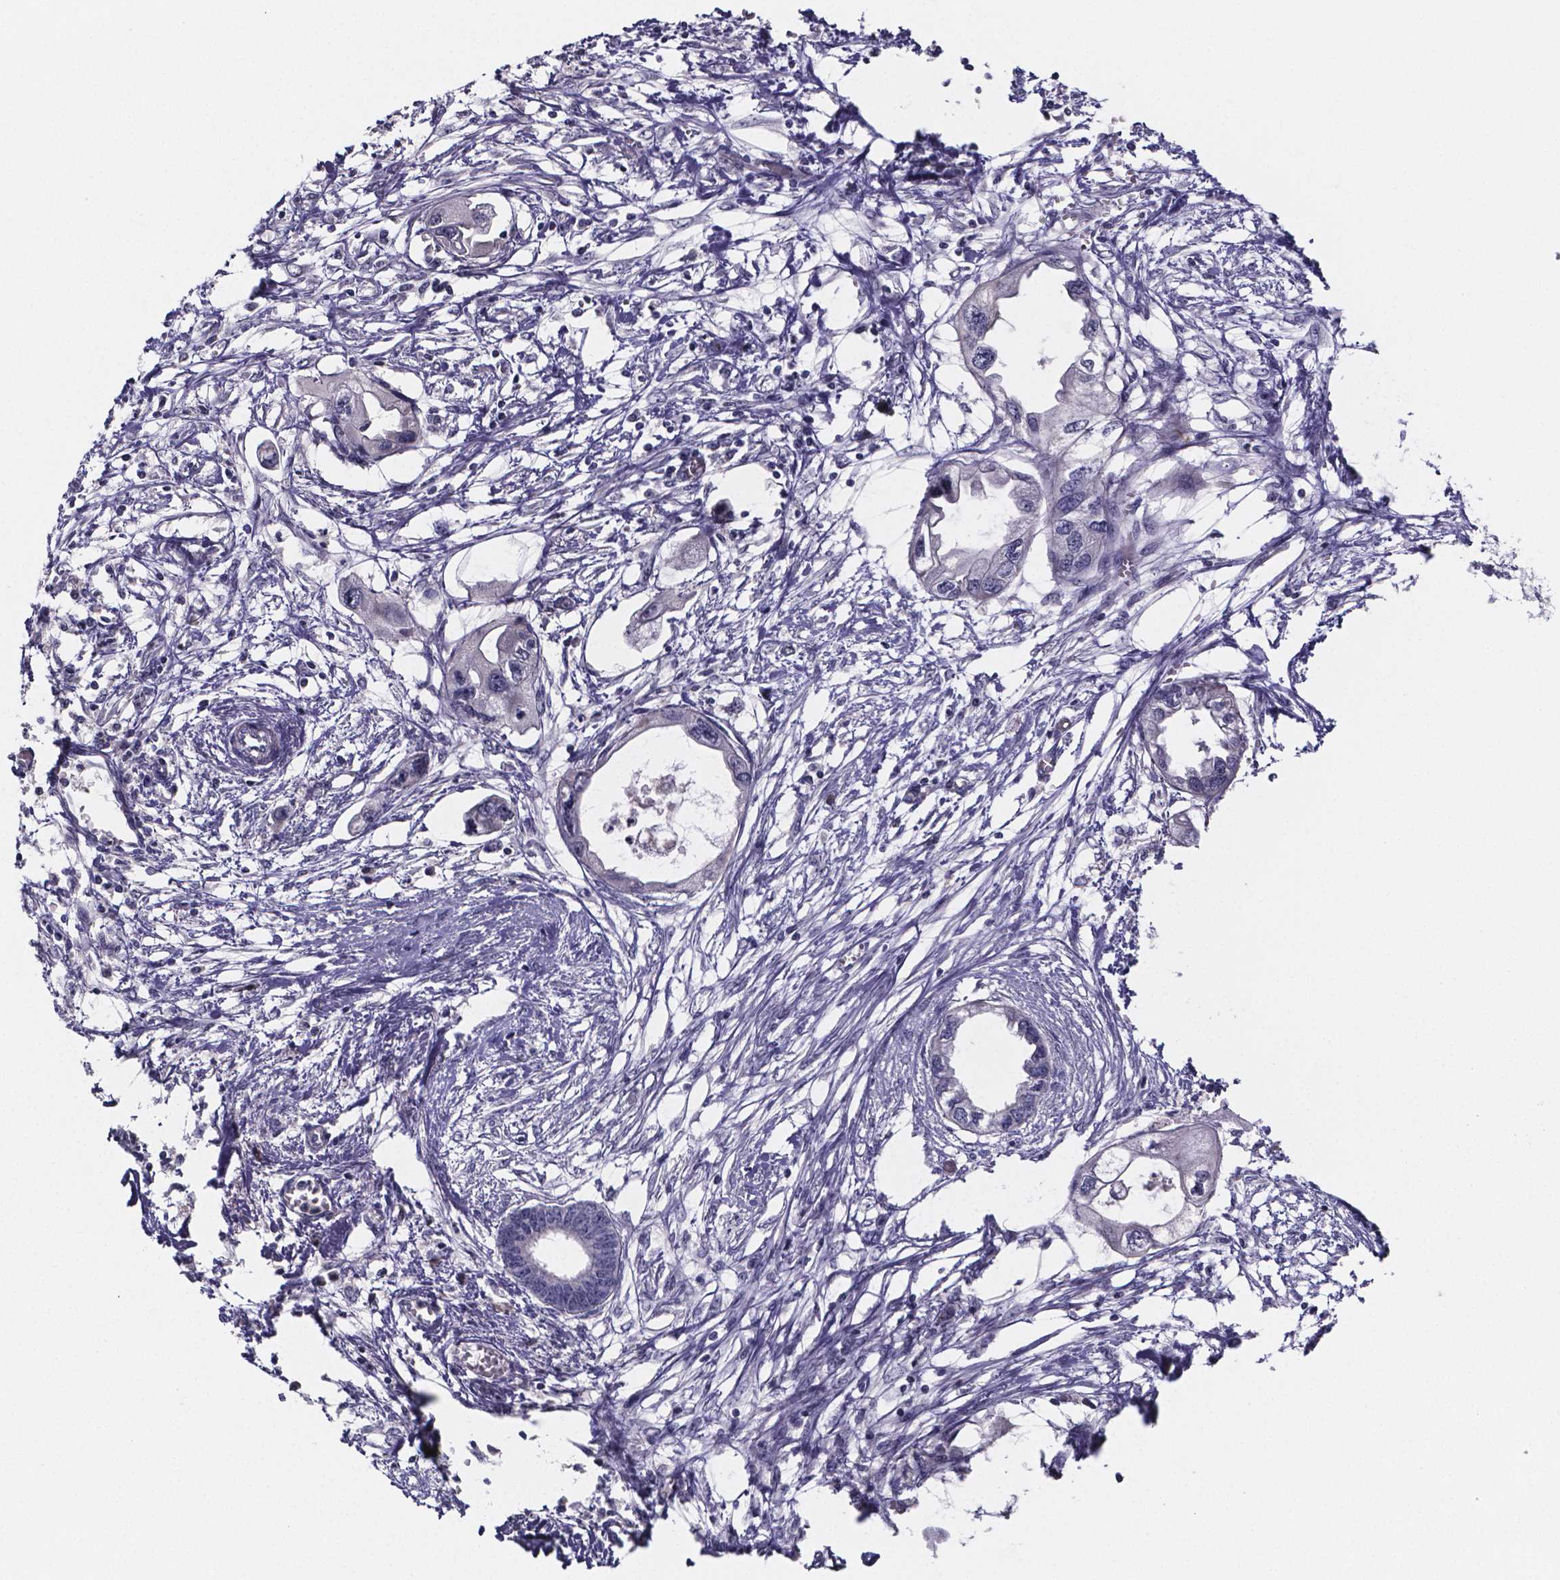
{"staining": {"intensity": "negative", "quantity": "none", "location": "none"}, "tissue": "endometrial cancer", "cell_type": "Tumor cells", "image_type": "cancer", "snomed": [{"axis": "morphology", "description": "Adenocarcinoma, NOS"}, {"axis": "morphology", "description": "Adenocarcinoma, metastatic, NOS"}, {"axis": "topography", "description": "Adipose tissue"}, {"axis": "topography", "description": "Endometrium"}], "caption": "This histopathology image is of endometrial metastatic adenocarcinoma stained with immunohistochemistry to label a protein in brown with the nuclei are counter-stained blue. There is no staining in tumor cells. Brightfield microscopy of IHC stained with DAB (3,3'-diaminobenzidine) (brown) and hematoxylin (blue), captured at high magnification.", "gene": "IZUMO1", "patient": {"sex": "female", "age": 67}}